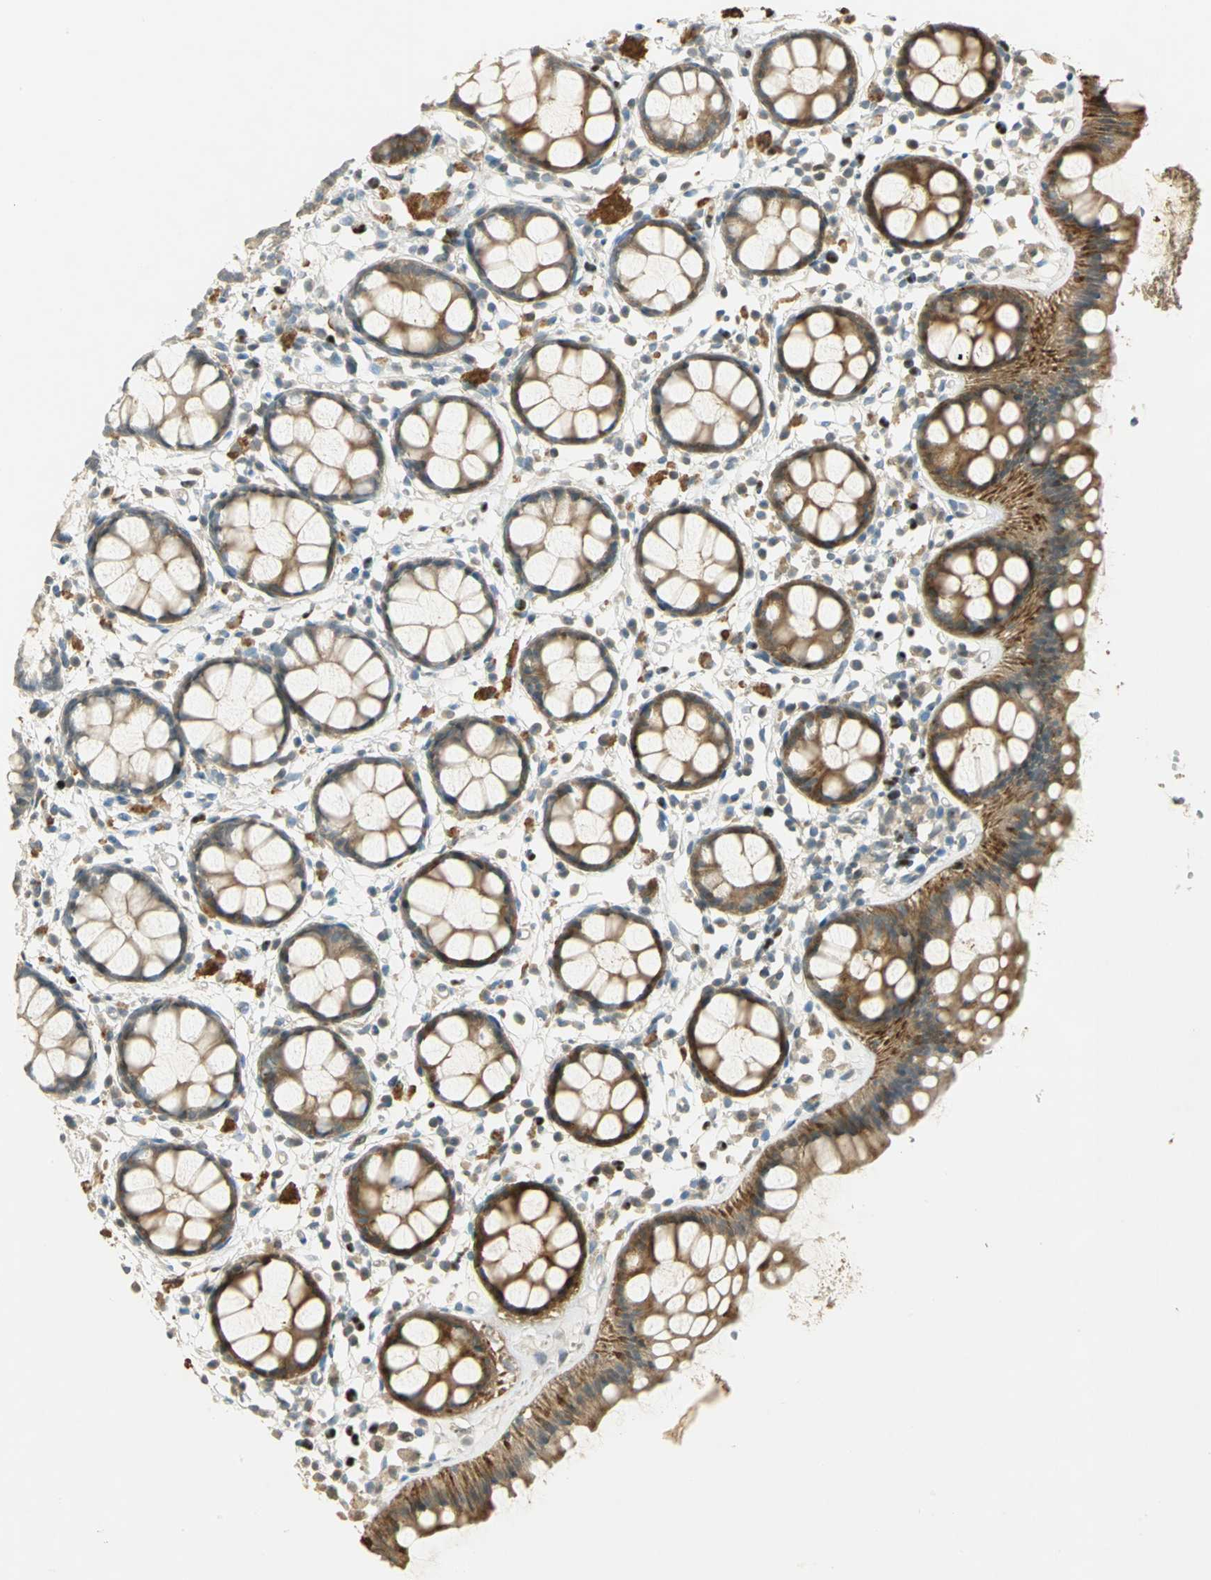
{"staining": {"intensity": "moderate", "quantity": ">75%", "location": "cytoplasmic/membranous"}, "tissue": "rectum", "cell_type": "Glandular cells", "image_type": "normal", "snomed": [{"axis": "morphology", "description": "Normal tissue, NOS"}, {"axis": "topography", "description": "Rectum"}], "caption": "High-power microscopy captured an immunohistochemistry histopathology image of normal rectum, revealing moderate cytoplasmic/membranous positivity in about >75% of glandular cells. (IHC, brightfield microscopy, high magnification).", "gene": "BIRC2", "patient": {"sex": "female", "age": 66}}